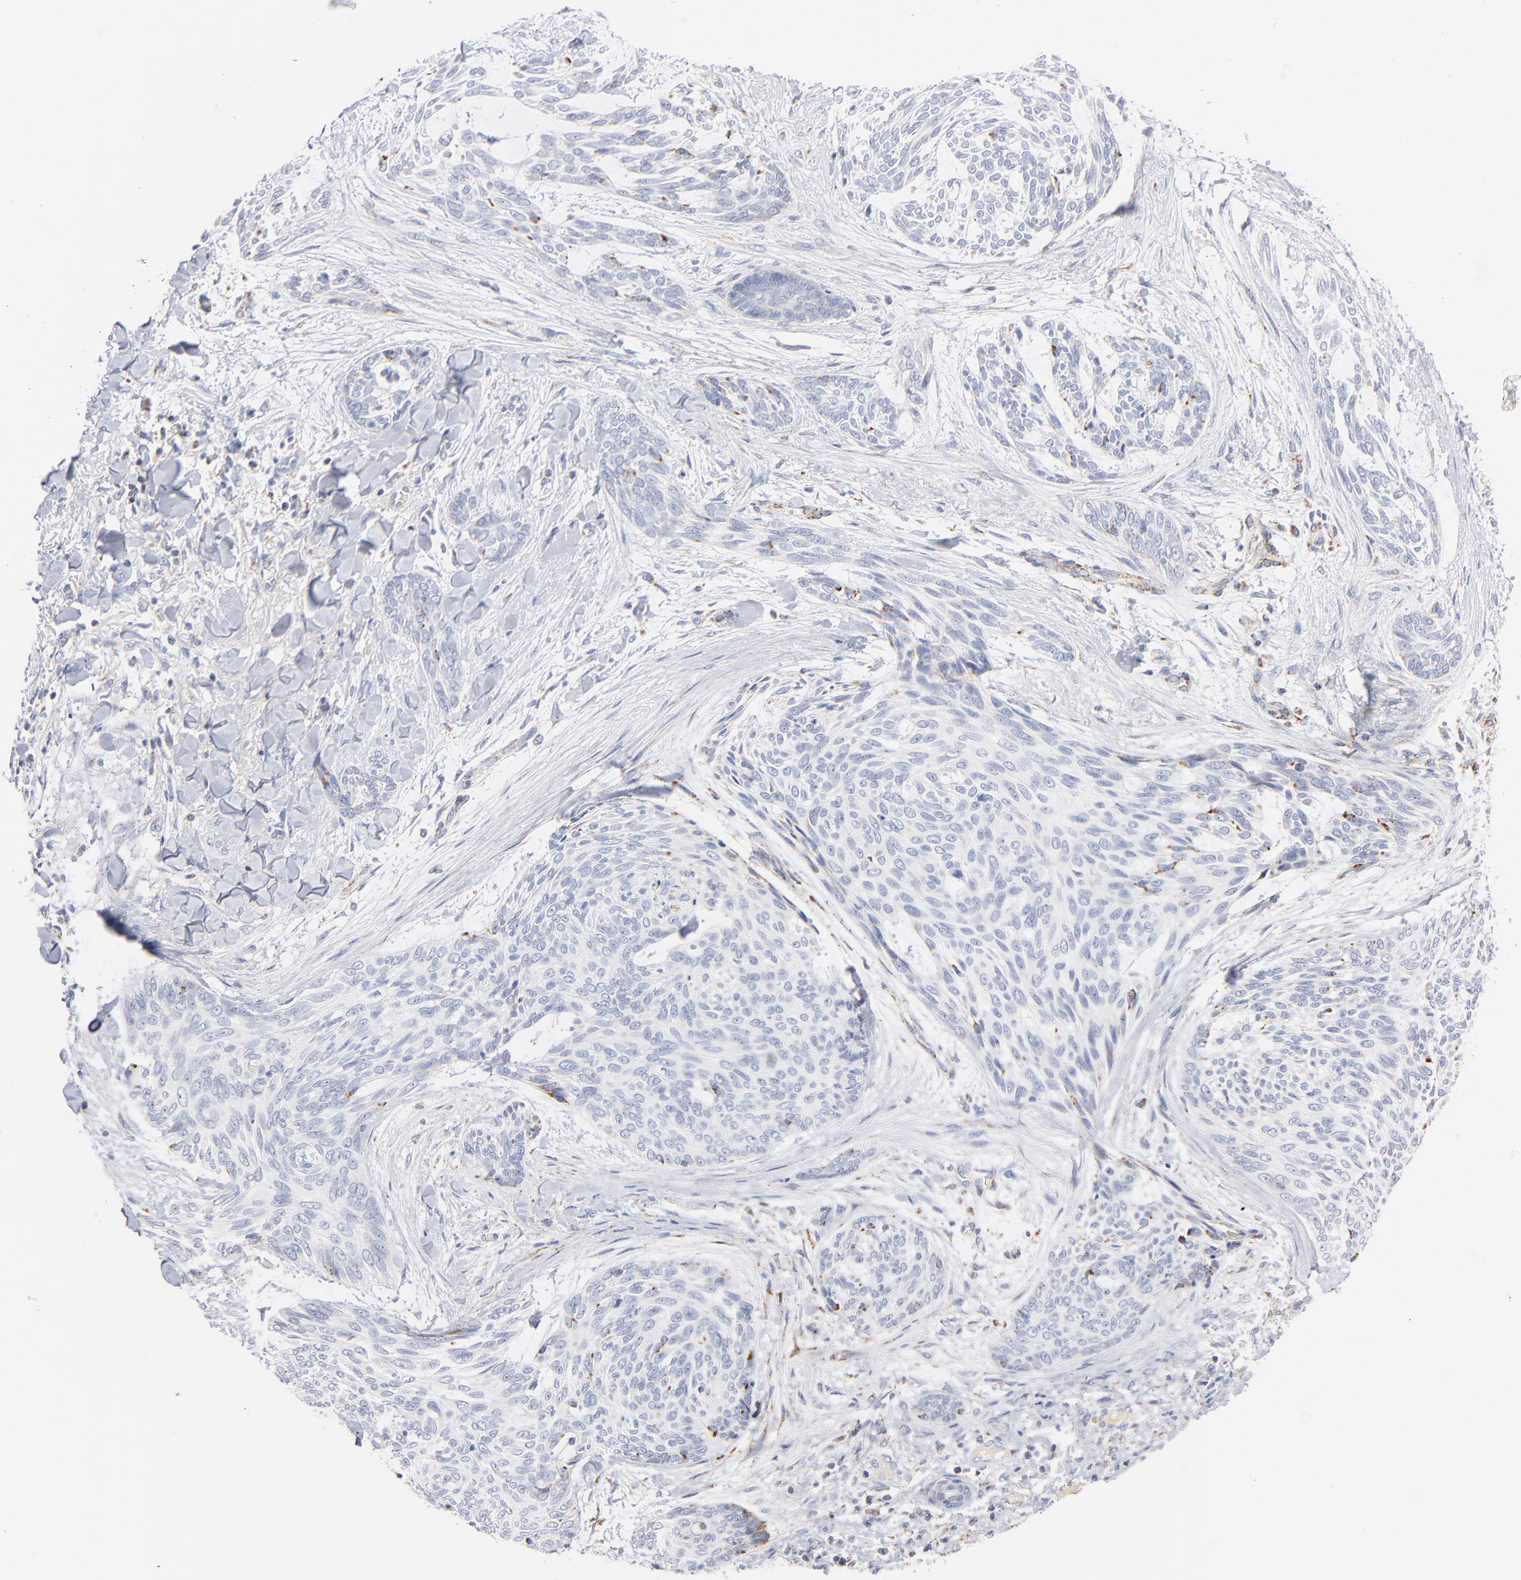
{"staining": {"intensity": "moderate", "quantity": ">75%", "location": "cytoplasmic/membranous"}, "tissue": "skin cancer", "cell_type": "Tumor cells", "image_type": "cancer", "snomed": [{"axis": "morphology", "description": "Normal tissue, NOS"}, {"axis": "morphology", "description": "Basal cell carcinoma"}, {"axis": "topography", "description": "Skin"}], "caption": "Immunohistochemical staining of basal cell carcinoma (skin) exhibits medium levels of moderate cytoplasmic/membranous positivity in approximately >75% of tumor cells.", "gene": "DLAT", "patient": {"sex": "female", "age": 71}}